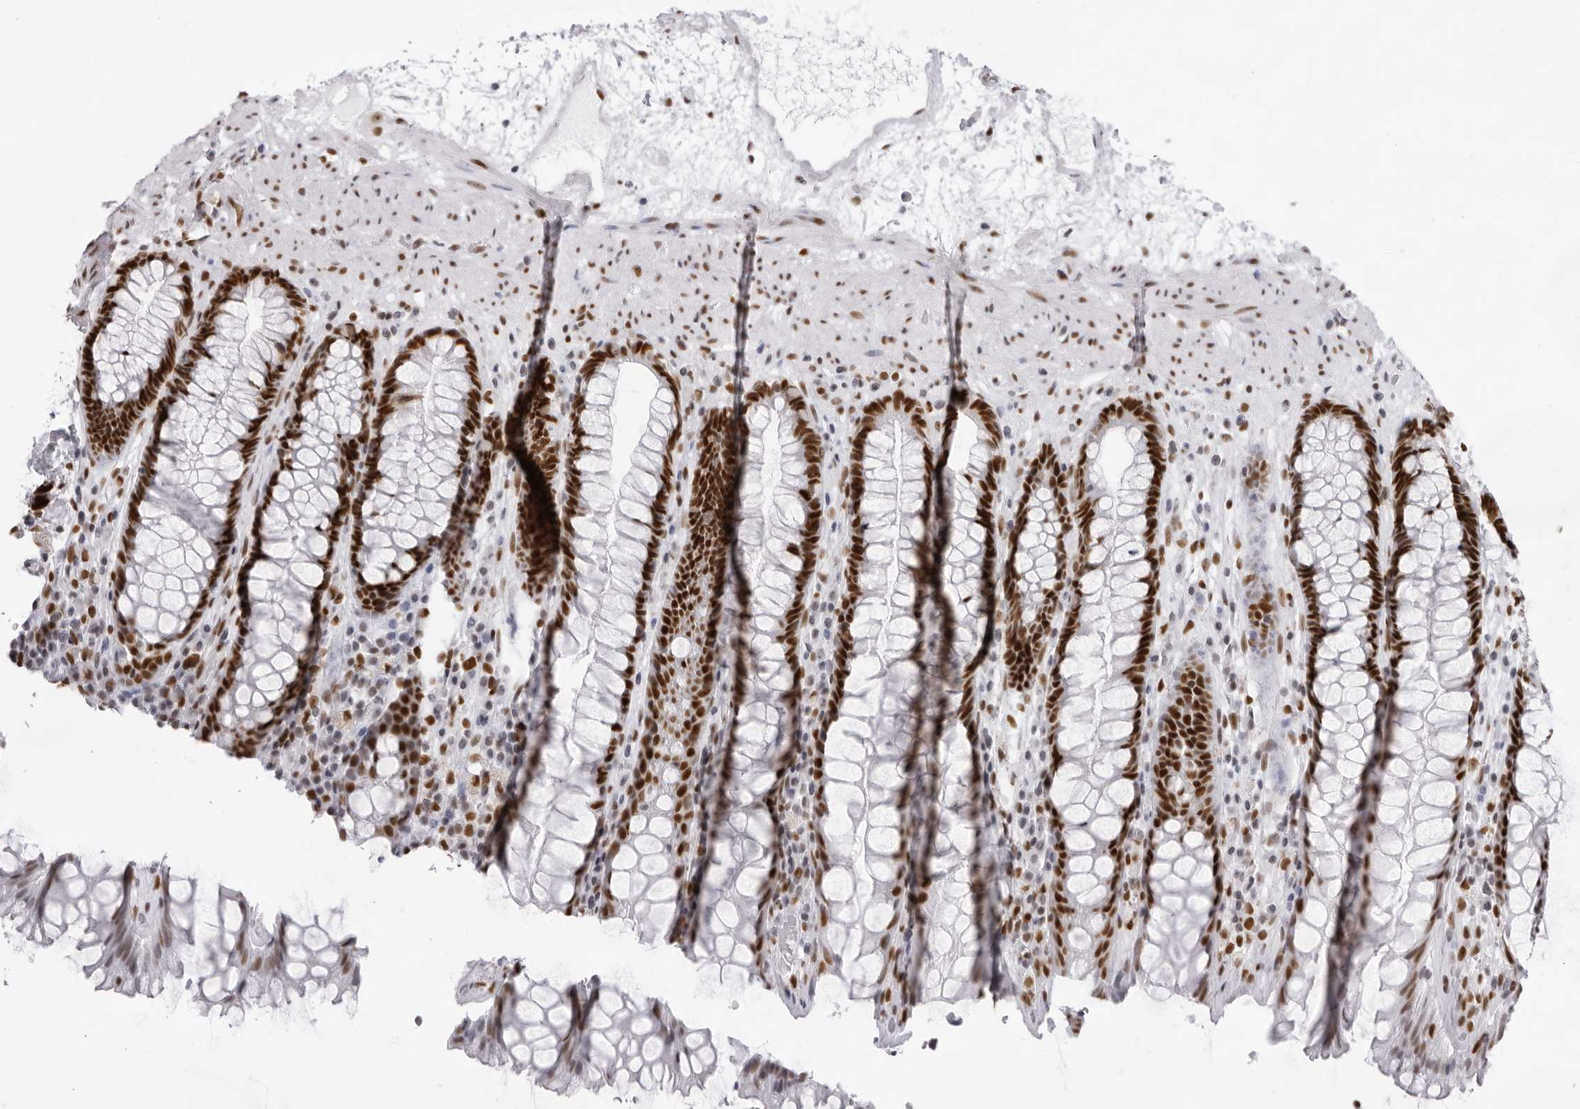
{"staining": {"intensity": "strong", "quantity": "25%-75%", "location": "nuclear"}, "tissue": "rectum", "cell_type": "Glandular cells", "image_type": "normal", "snomed": [{"axis": "morphology", "description": "Normal tissue, NOS"}, {"axis": "topography", "description": "Rectum"}], "caption": "A photomicrograph showing strong nuclear staining in about 25%-75% of glandular cells in normal rectum, as visualized by brown immunohistochemical staining.", "gene": "IRF2BP2", "patient": {"sex": "male", "age": 64}}